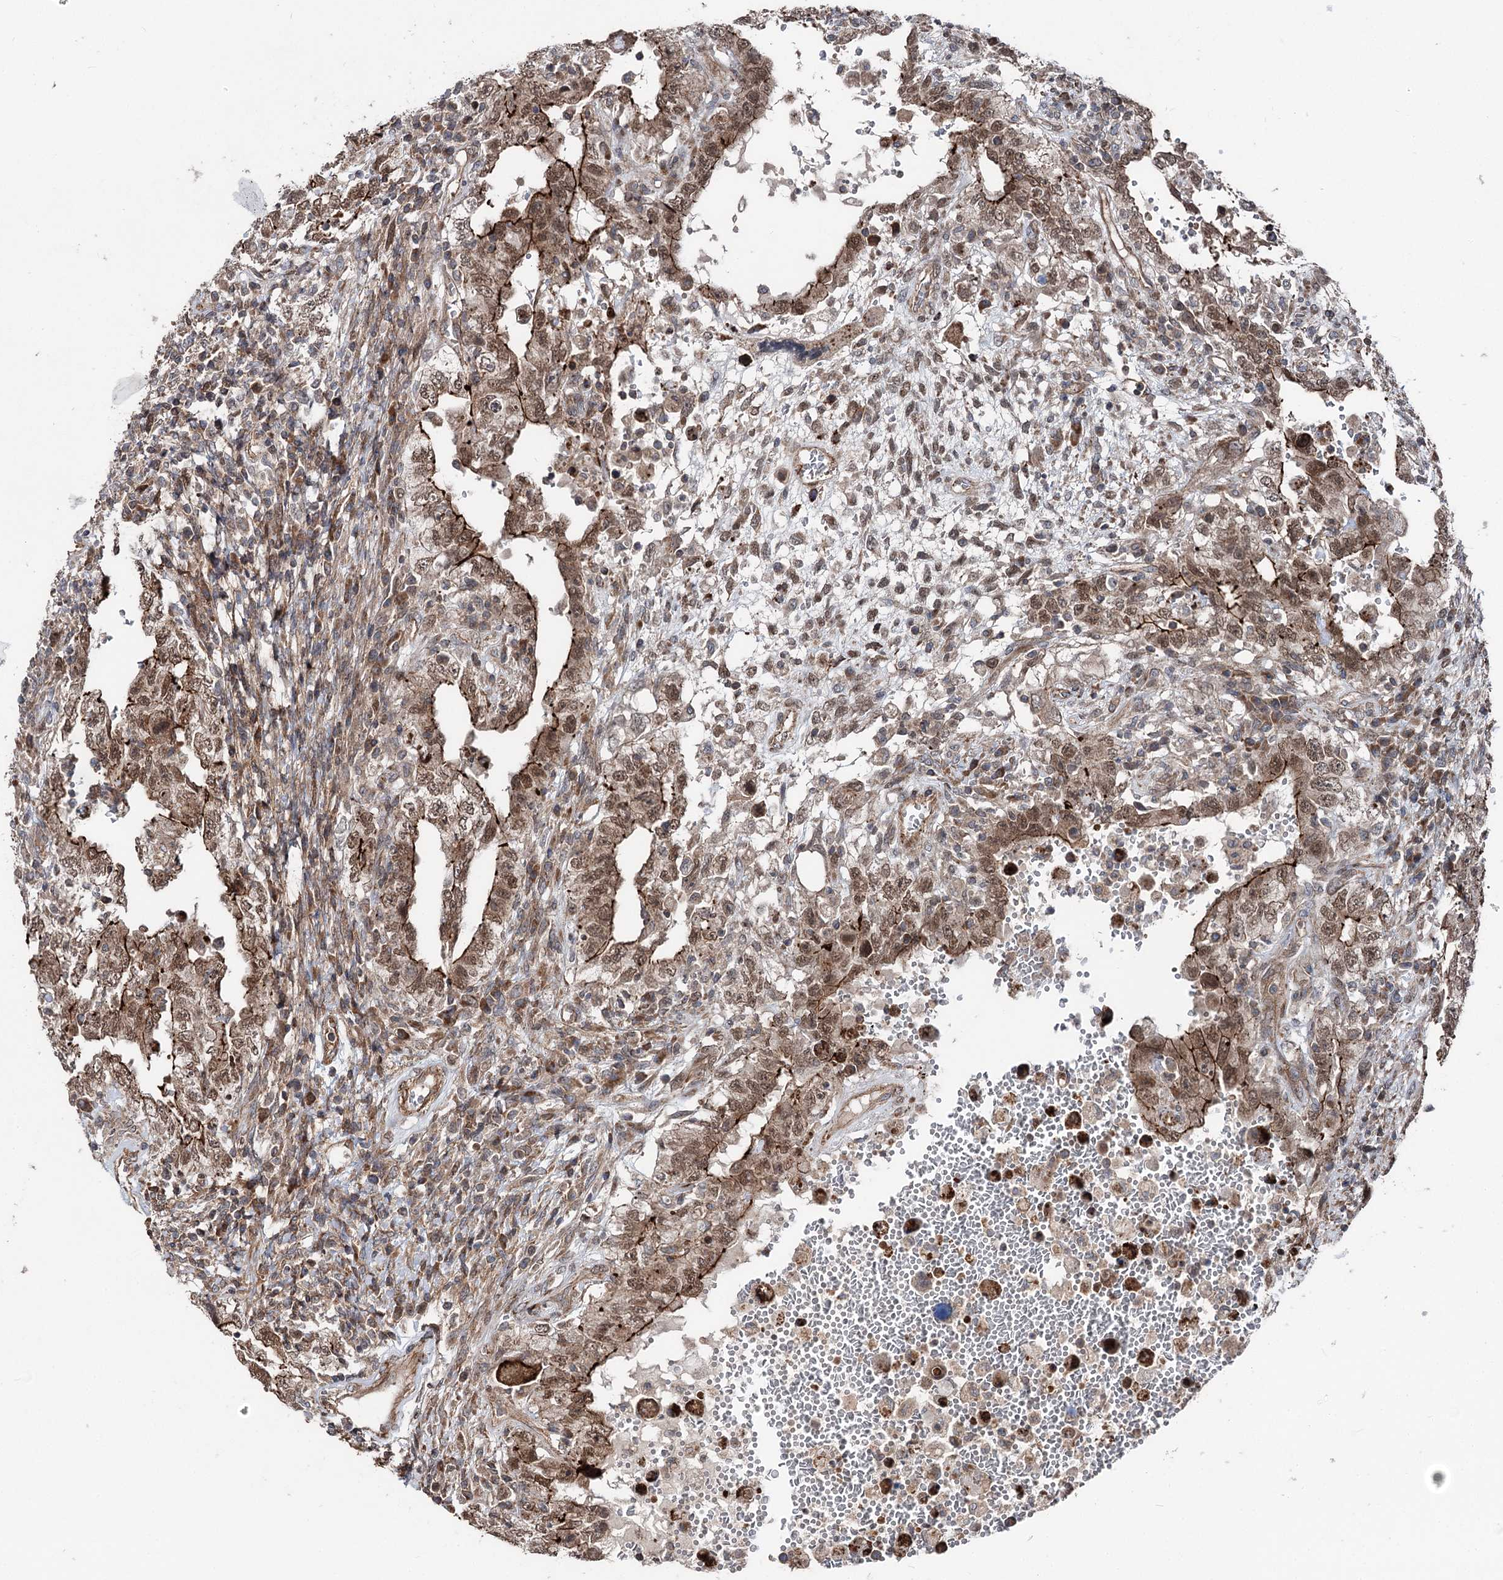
{"staining": {"intensity": "moderate", "quantity": ">75%", "location": "cytoplasmic/membranous,nuclear"}, "tissue": "testis cancer", "cell_type": "Tumor cells", "image_type": "cancer", "snomed": [{"axis": "morphology", "description": "Carcinoma, Embryonal, NOS"}, {"axis": "topography", "description": "Testis"}], "caption": "Approximately >75% of tumor cells in human embryonal carcinoma (testis) demonstrate moderate cytoplasmic/membranous and nuclear protein positivity as visualized by brown immunohistochemical staining.", "gene": "ITFG2", "patient": {"sex": "male", "age": 26}}